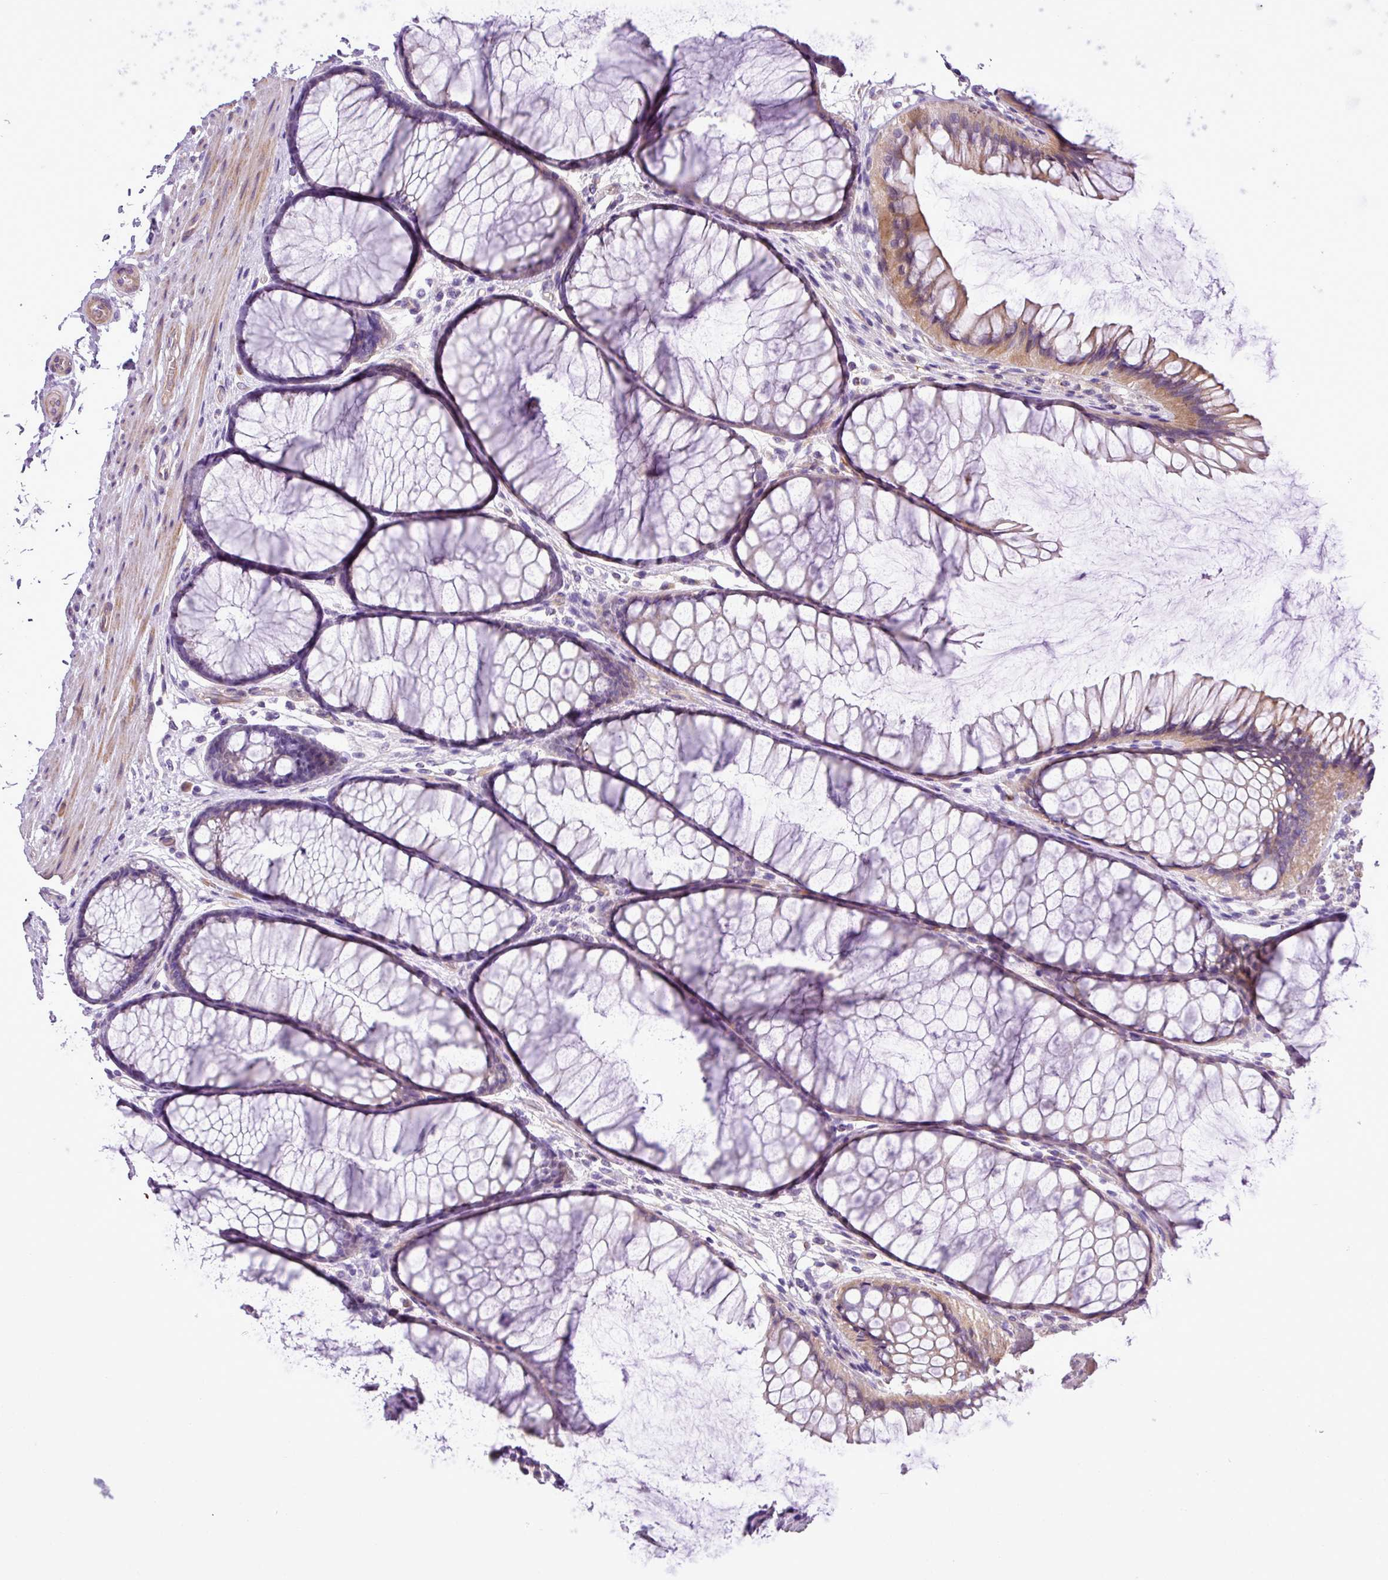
{"staining": {"intensity": "weak", "quantity": "25%-75%", "location": "cytoplasmic/membranous"}, "tissue": "colon", "cell_type": "Endothelial cells", "image_type": "normal", "snomed": [{"axis": "morphology", "description": "Normal tissue, NOS"}, {"axis": "topography", "description": "Colon"}], "caption": "Protein expression by immunohistochemistry reveals weak cytoplasmic/membranous expression in approximately 25%-75% of endothelial cells in normal colon. Nuclei are stained in blue.", "gene": "C11orf91", "patient": {"sex": "female", "age": 82}}